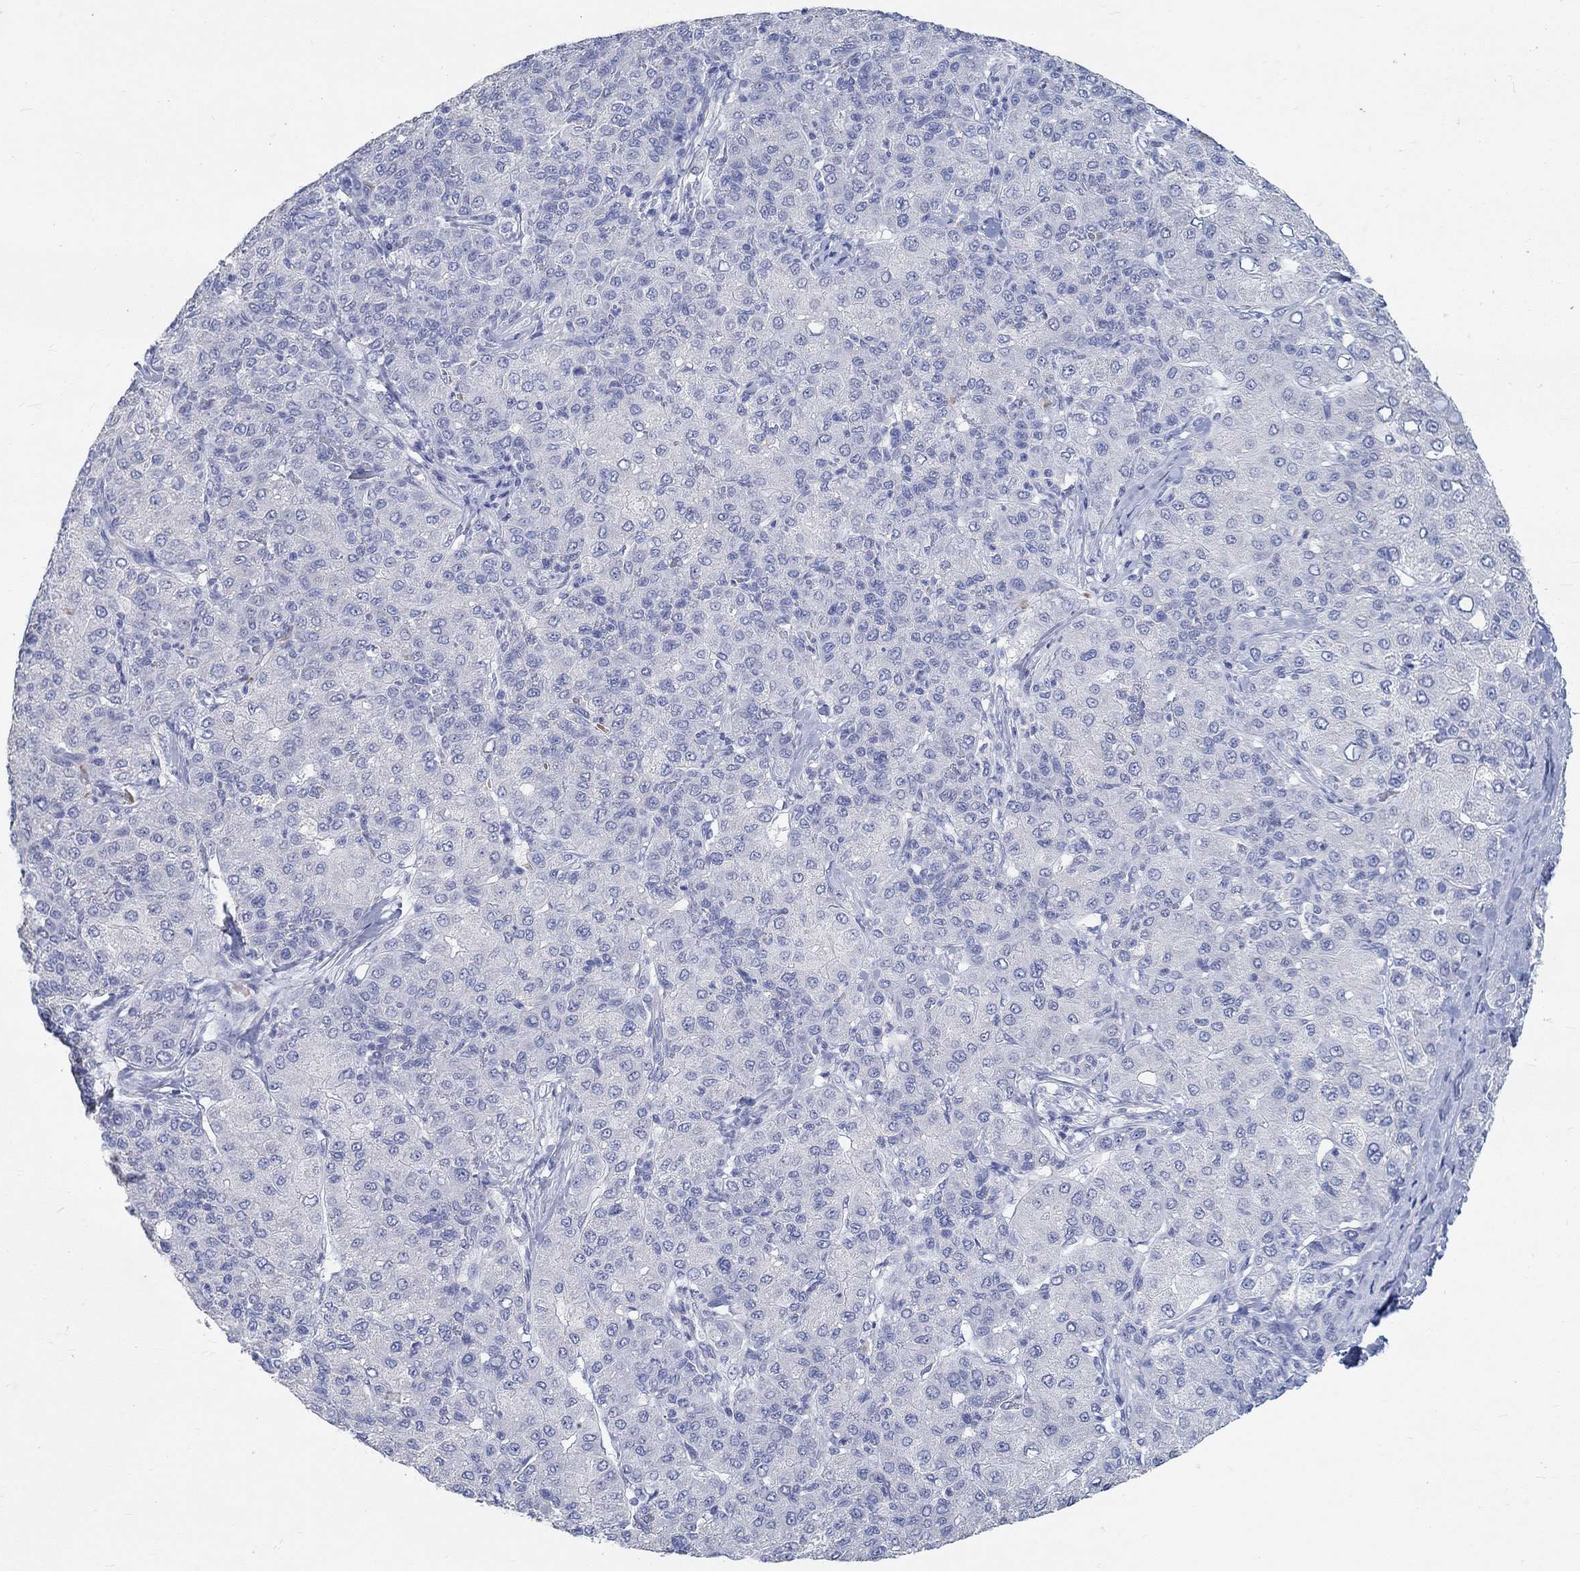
{"staining": {"intensity": "negative", "quantity": "none", "location": "none"}, "tissue": "liver cancer", "cell_type": "Tumor cells", "image_type": "cancer", "snomed": [{"axis": "morphology", "description": "Carcinoma, Hepatocellular, NOS"}, {"axis": "topography", "description": "Liver"}], "caption": "This is an IHC photomicrograph of liver cancer (hepatocellular carcinoma). There is no expression in tumor cells.", "gene": "GRIA3", "patient": {"sex": "male", "age": 65}}